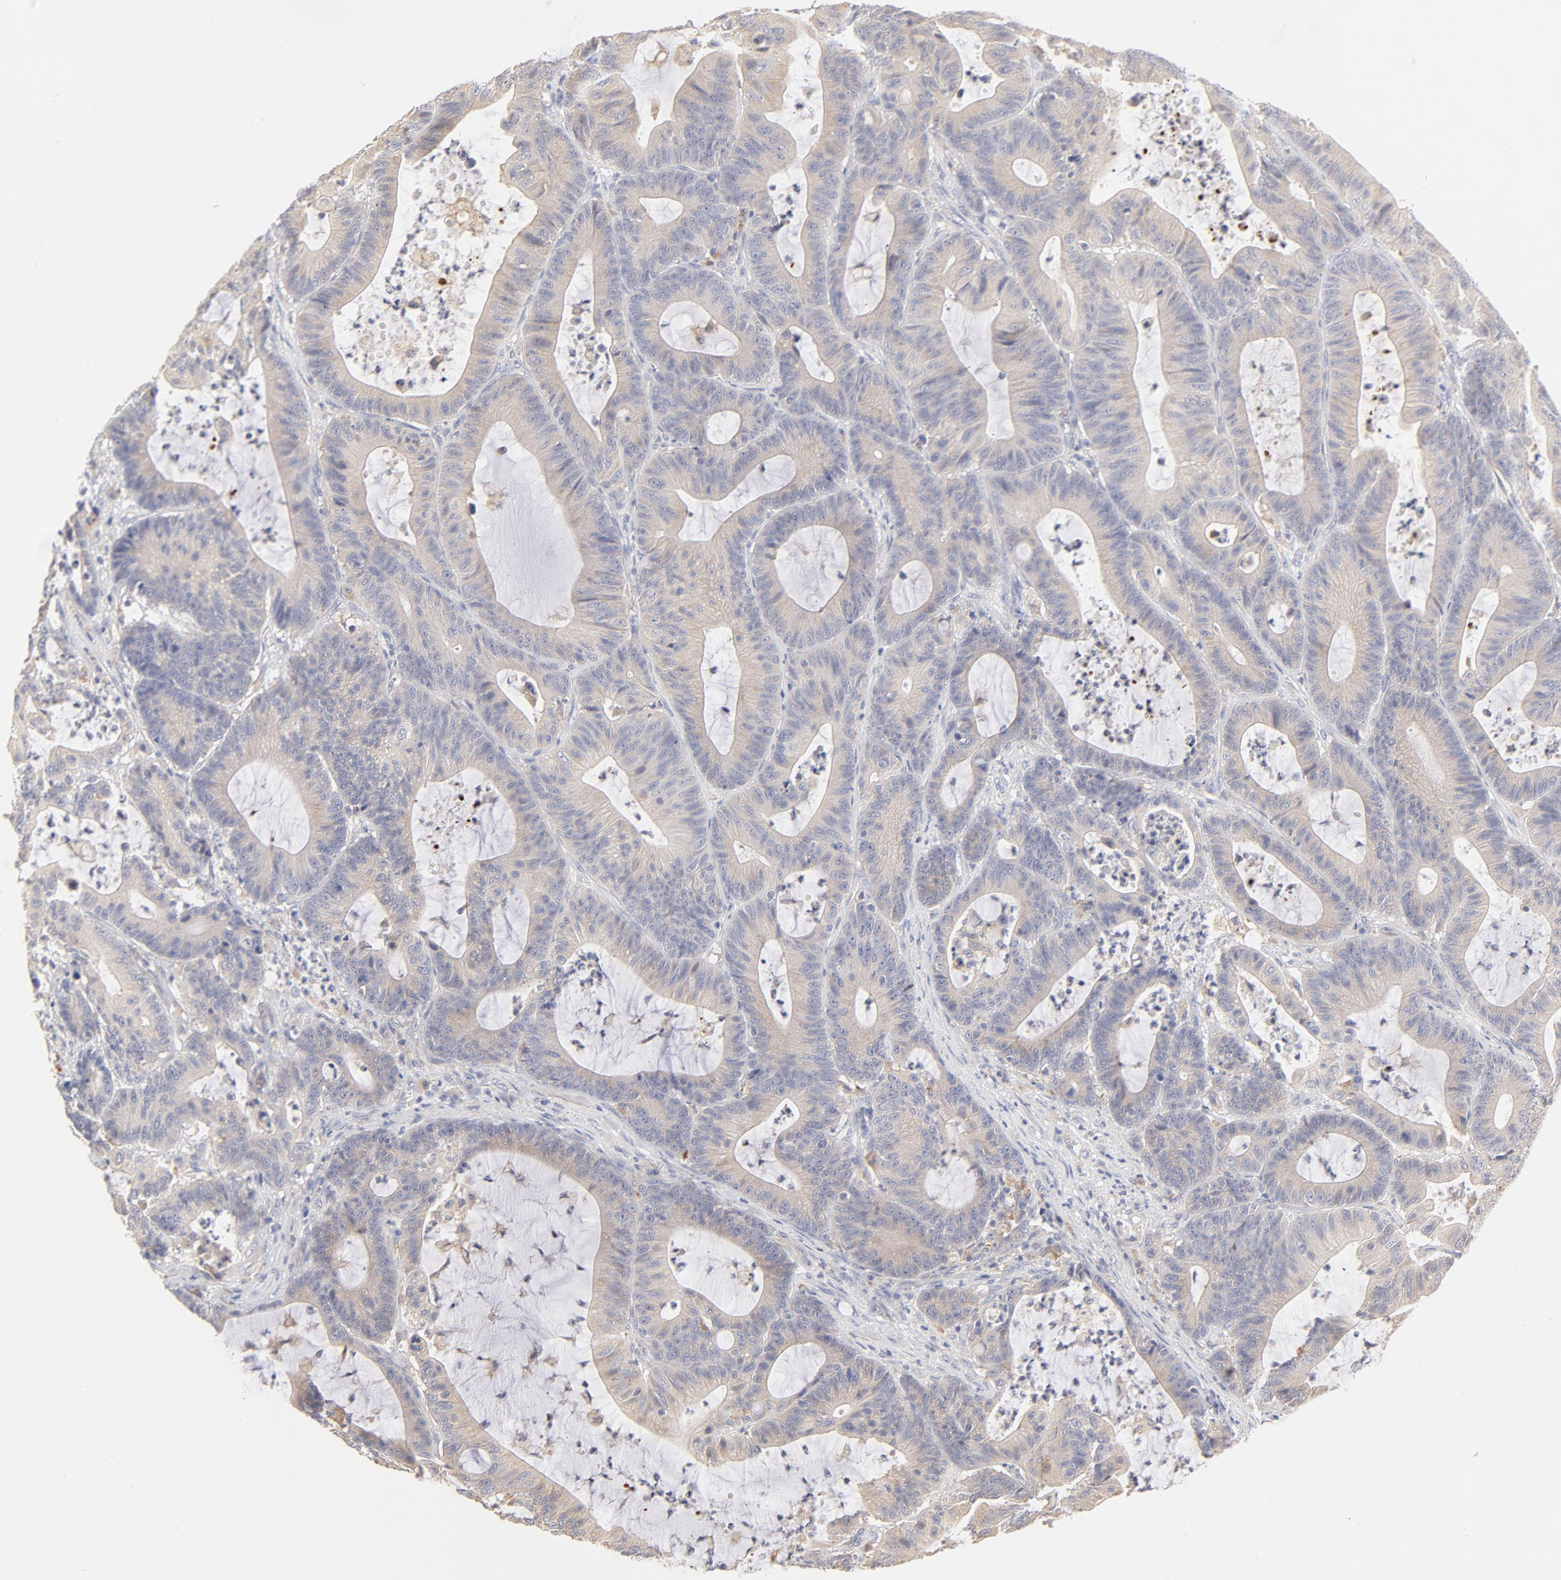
{"staining": {"intensity": "weak", "quantity": ">75%", "location": "cytoplasmic/membranous"}, "tissue": "colorectal cancer", "cell_type": "Tumor cells", "image_type": "cancer", "snomed": [{"axis": "morphology", "description": "Adenocarcinoma, NOS"}, {"axis": "topography", "description": "Colon"}], "caption": "An image showing weak cytoplasmic/membranous staining in about >75% of tumor cells in adenocarcinoma (colorectal), as visualized by brown immunohistochemical staining.", "gene": "MTERF2", "patient": {"sex": "female", "age": 84}}